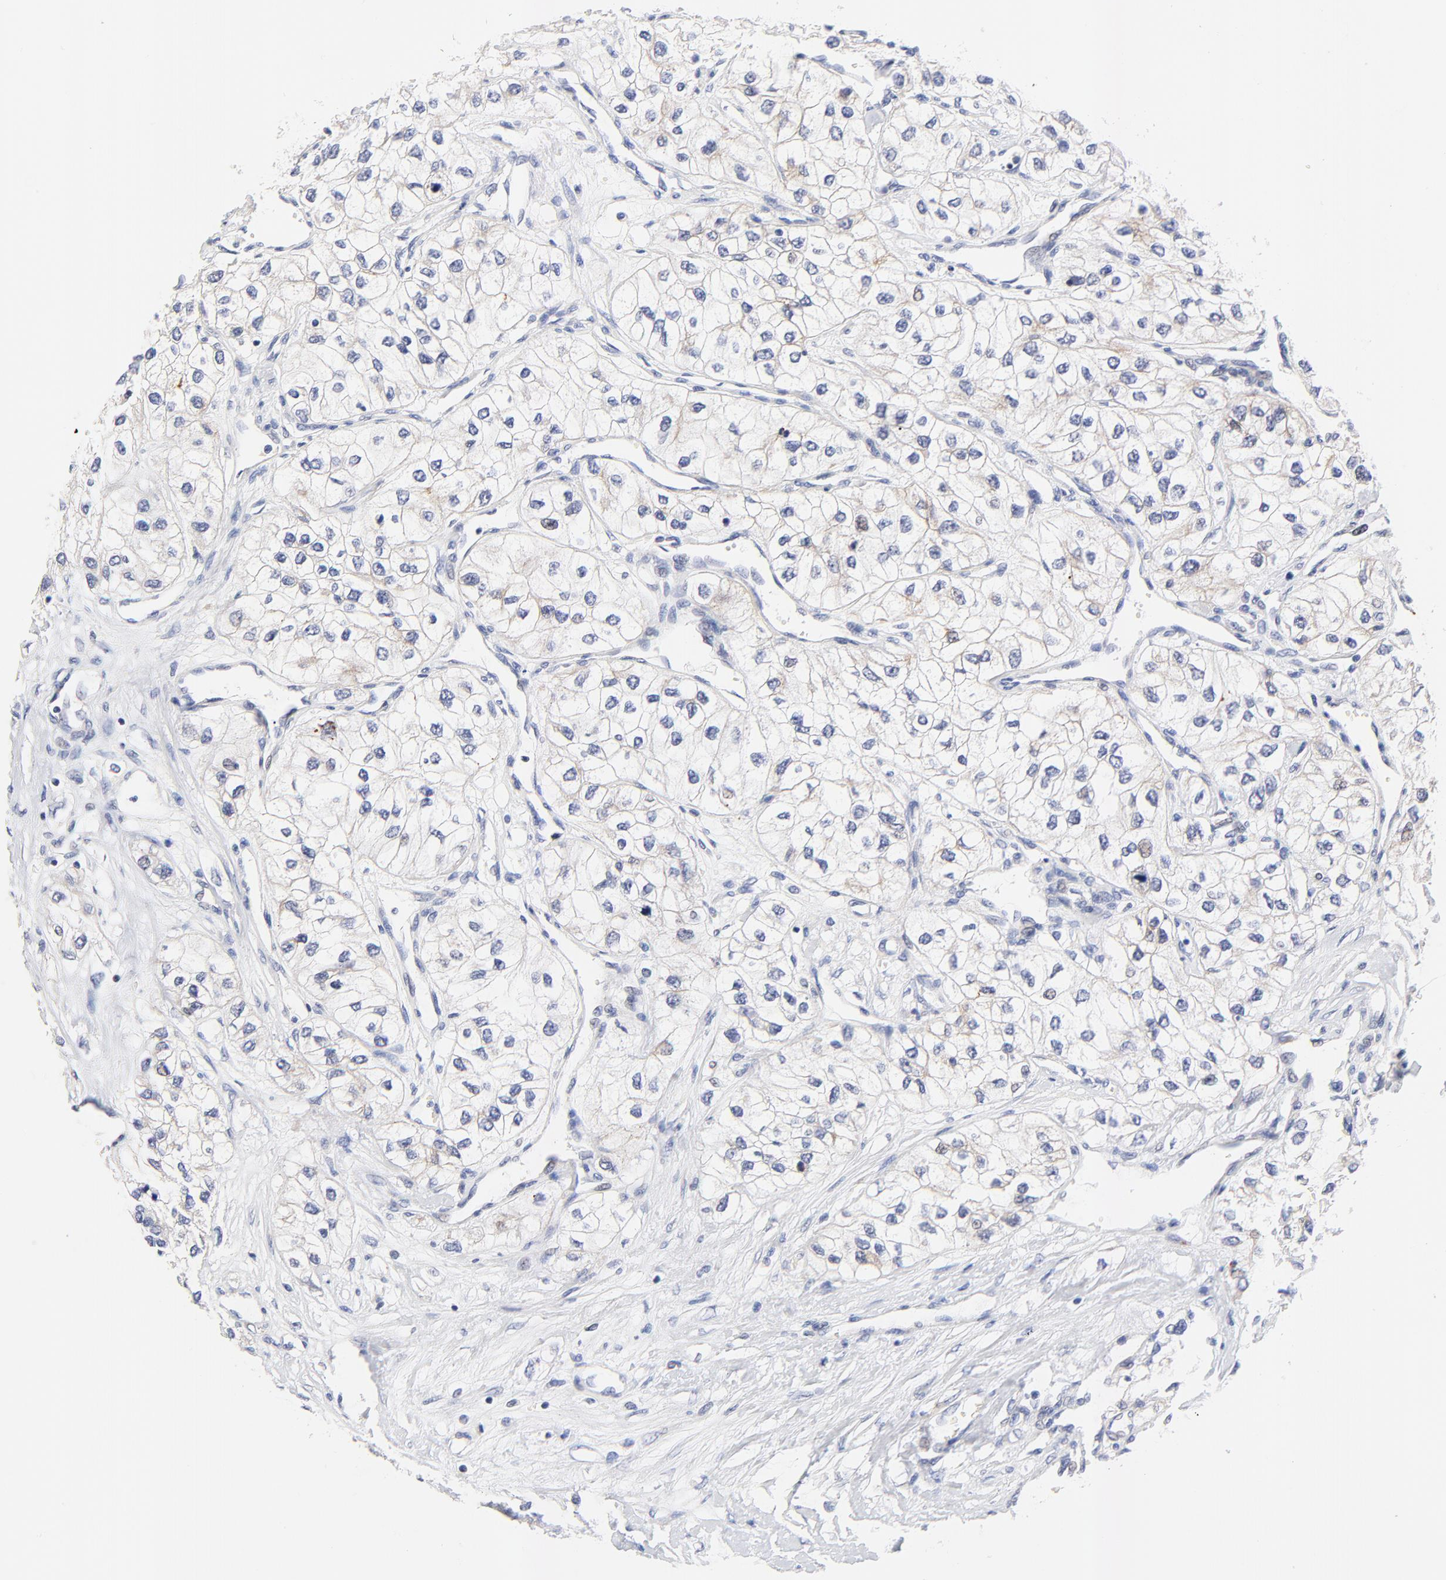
{"staining": {"intensity": "negative", "quantity": "none", "location": "none"}, "tissue": "renal cancer", "cell_type": "Tumor cells", "image_type": "cancer", "snomed": [{"axis": "morphology", "description": "Adenocarcinoma, NOS"}, {"axis": "topography", "description": "Kidney"}], "caption": "Adenocarcinoma (renal) was stained to show a protein in brown. There is no significant staining in tumor cells. (DAB immunohistochemistry visualized using brightfield microscopy, high magnification).", "gene": "AFF2", "patient": {"sex": "male", "age": 57}}